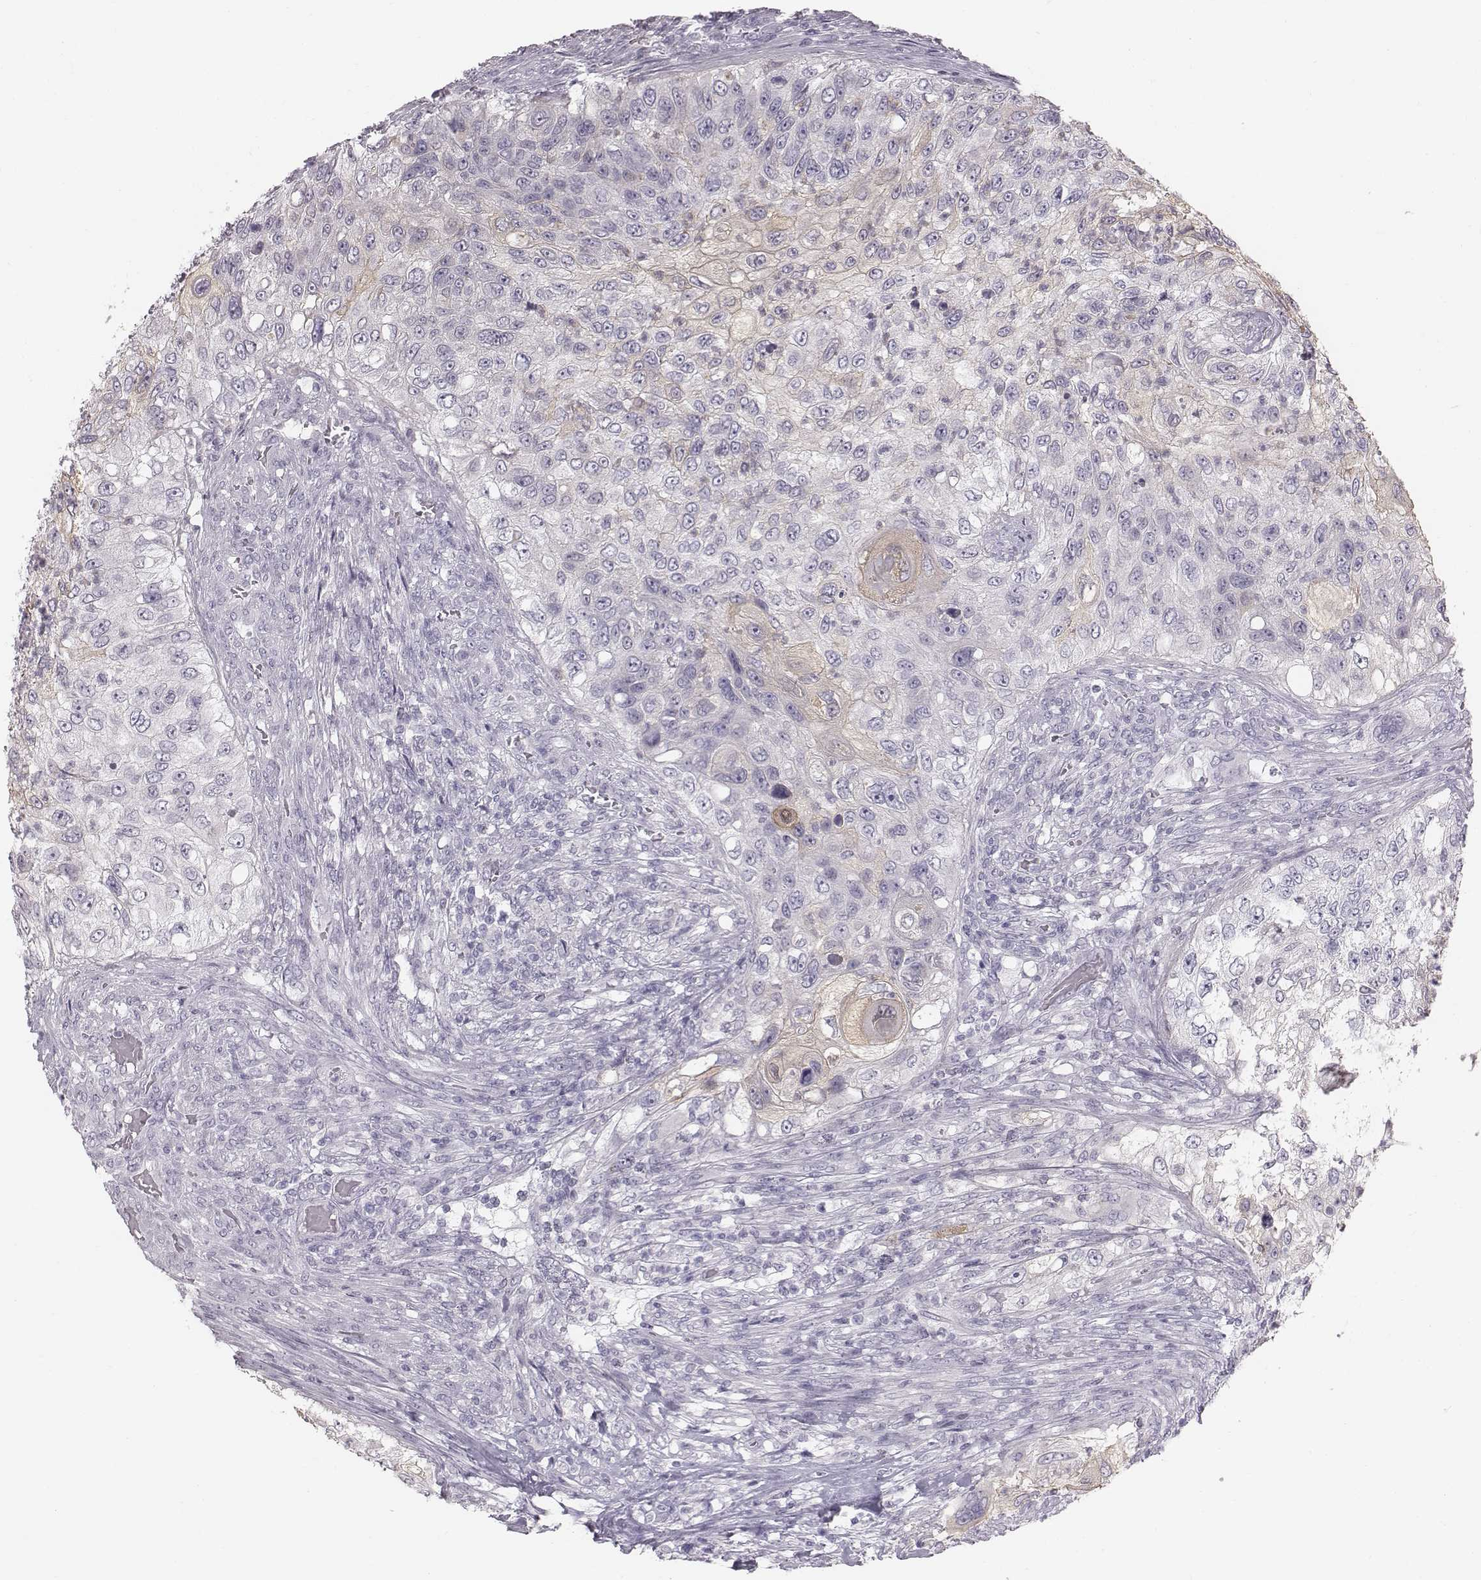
{"staining": {"intensity": "negative", "quantity": "none", "location": "none"}, "tissue": "urothelial cancer", "cell_type": "Tumor cells", "image_type": "cancer", "snomed": [{"axis": "morphology", "description": "Urothelial carcinoma, High grade"}, {"axis": "topography", "description": "Urinary bladder"}], "caption": "High power microscopy image of an immunohistochemistry (IHC) photomicrograph of high-grade urothelial carcinoma, revealing no significant staining in tumor cells.", "gene": "C6orf58", "patient": {"sex": "female", "age": 60}}